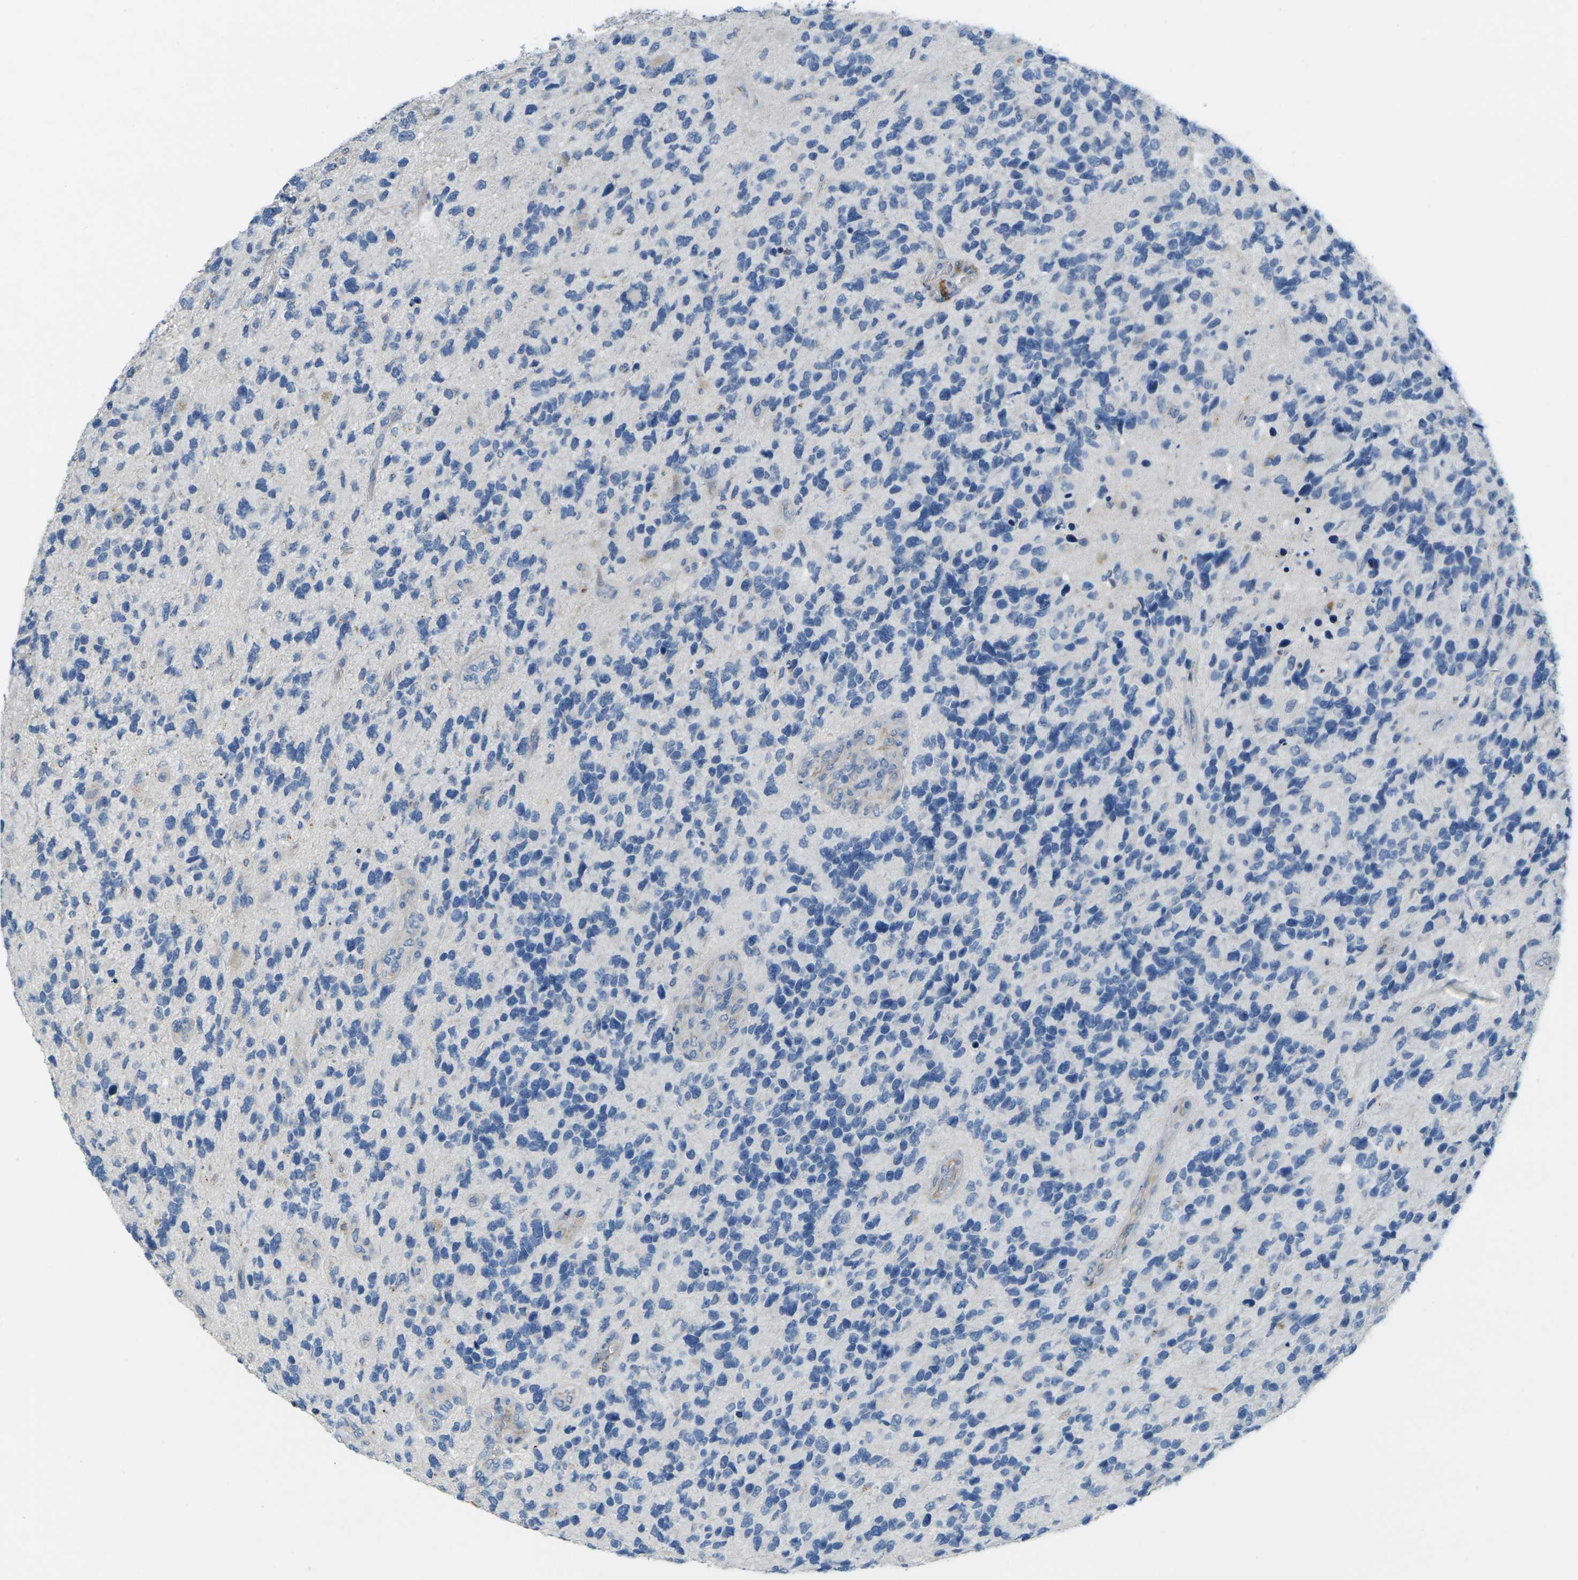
{"staining": {"intensity": "negative", "quantity": "none", "location": "none"}, "tissue": "glioma", "cell_type": "Tumor cells", "image_type": "cancer", "snomed": [{"axis": "morphology", "description": "Glioma, malignant, High grade"}, {"axis": "topography", "description": "Brain"}], "caption": "High-grade glioma (malignant) was stained to show a protein in brown. There is no significant staining in tumor cells.", "gene": "CYP2C8", "patient": {"sex": "female", "age": 58}}